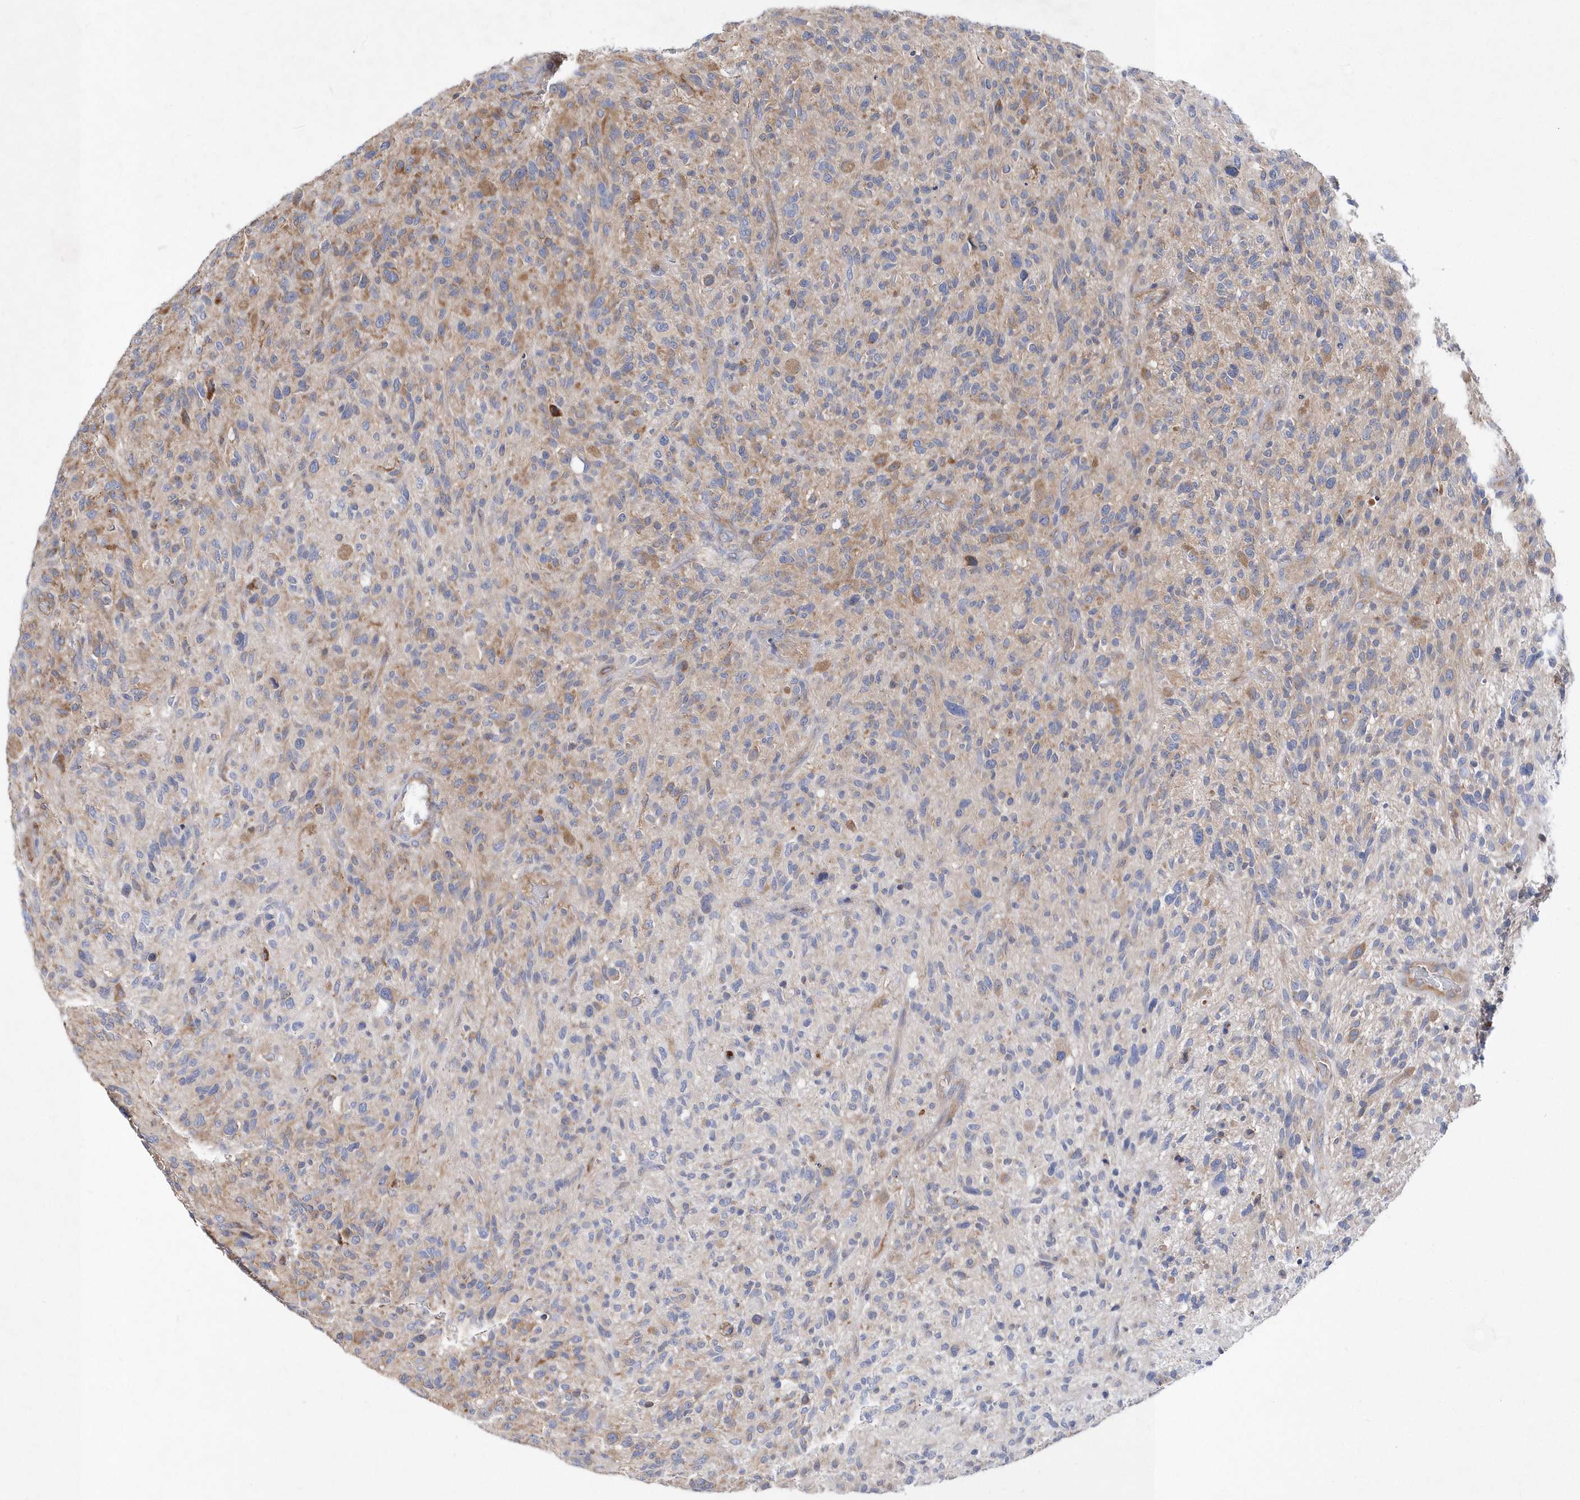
{"staining": {"intensity": "moderate", "quantity": "25%-75%", "location": "cytoplasmic/membranous"}, "tissue": "glioma", "cell_type": "Tumor cells", "image_type": "cancer", "snomed": [{"axis": "morphology", "description": "Glioma, malignant, High grade"}, {"axis": "topography", "description": "Brain"}], "caption": "A brown stain highlights moderate cytoplasmic/membranous expression of a protein in glioma tumor cells.", "gene": "JKAMP", "patient": {"sex": "male", "age": 47}}